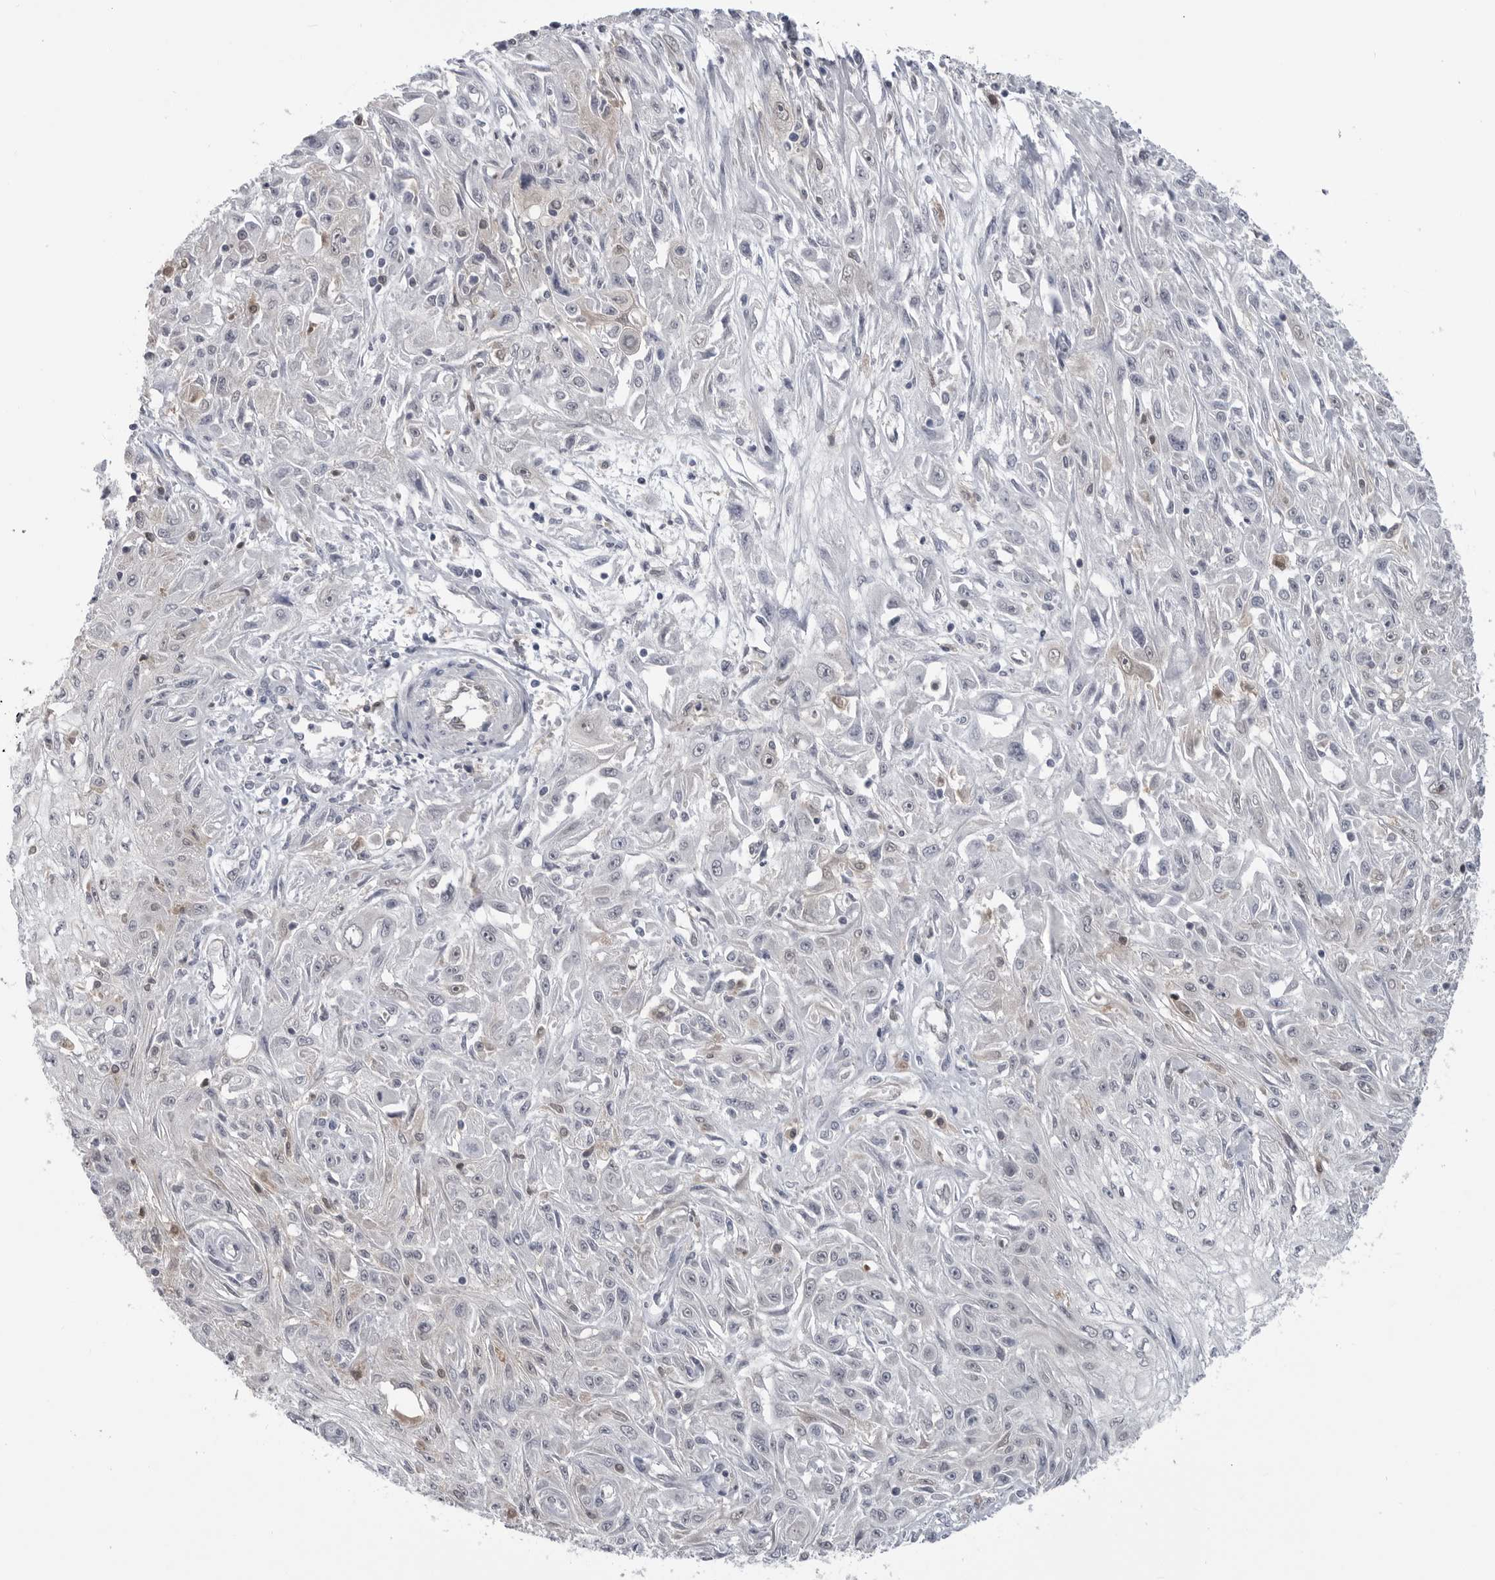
{"staining": {"intensity": "negative", "quantity": "none", "location": "none"}, "tissue": "skin cancer", "cell_type": "Tumor cells", "image_type": "cancer", "snomed": [{"axis": "morphology", "description": "Squamous cell carcinoma, NOS"}, {"axis": "morphology", "description": "Squamous cell carcinoma, metastatic, NOS"}, {"axis": "topography", "description": "Skin"}, {"axis": "topography", "description": "Lymph node"}], "caption": "Immunohistochemistry (IHC) of human skin cancer (metastatic squamous cell carcinoma) exhibits no staining in tumor cells.", "gene": "PNPO", "patient": {"sex": "male", "age": 75}}